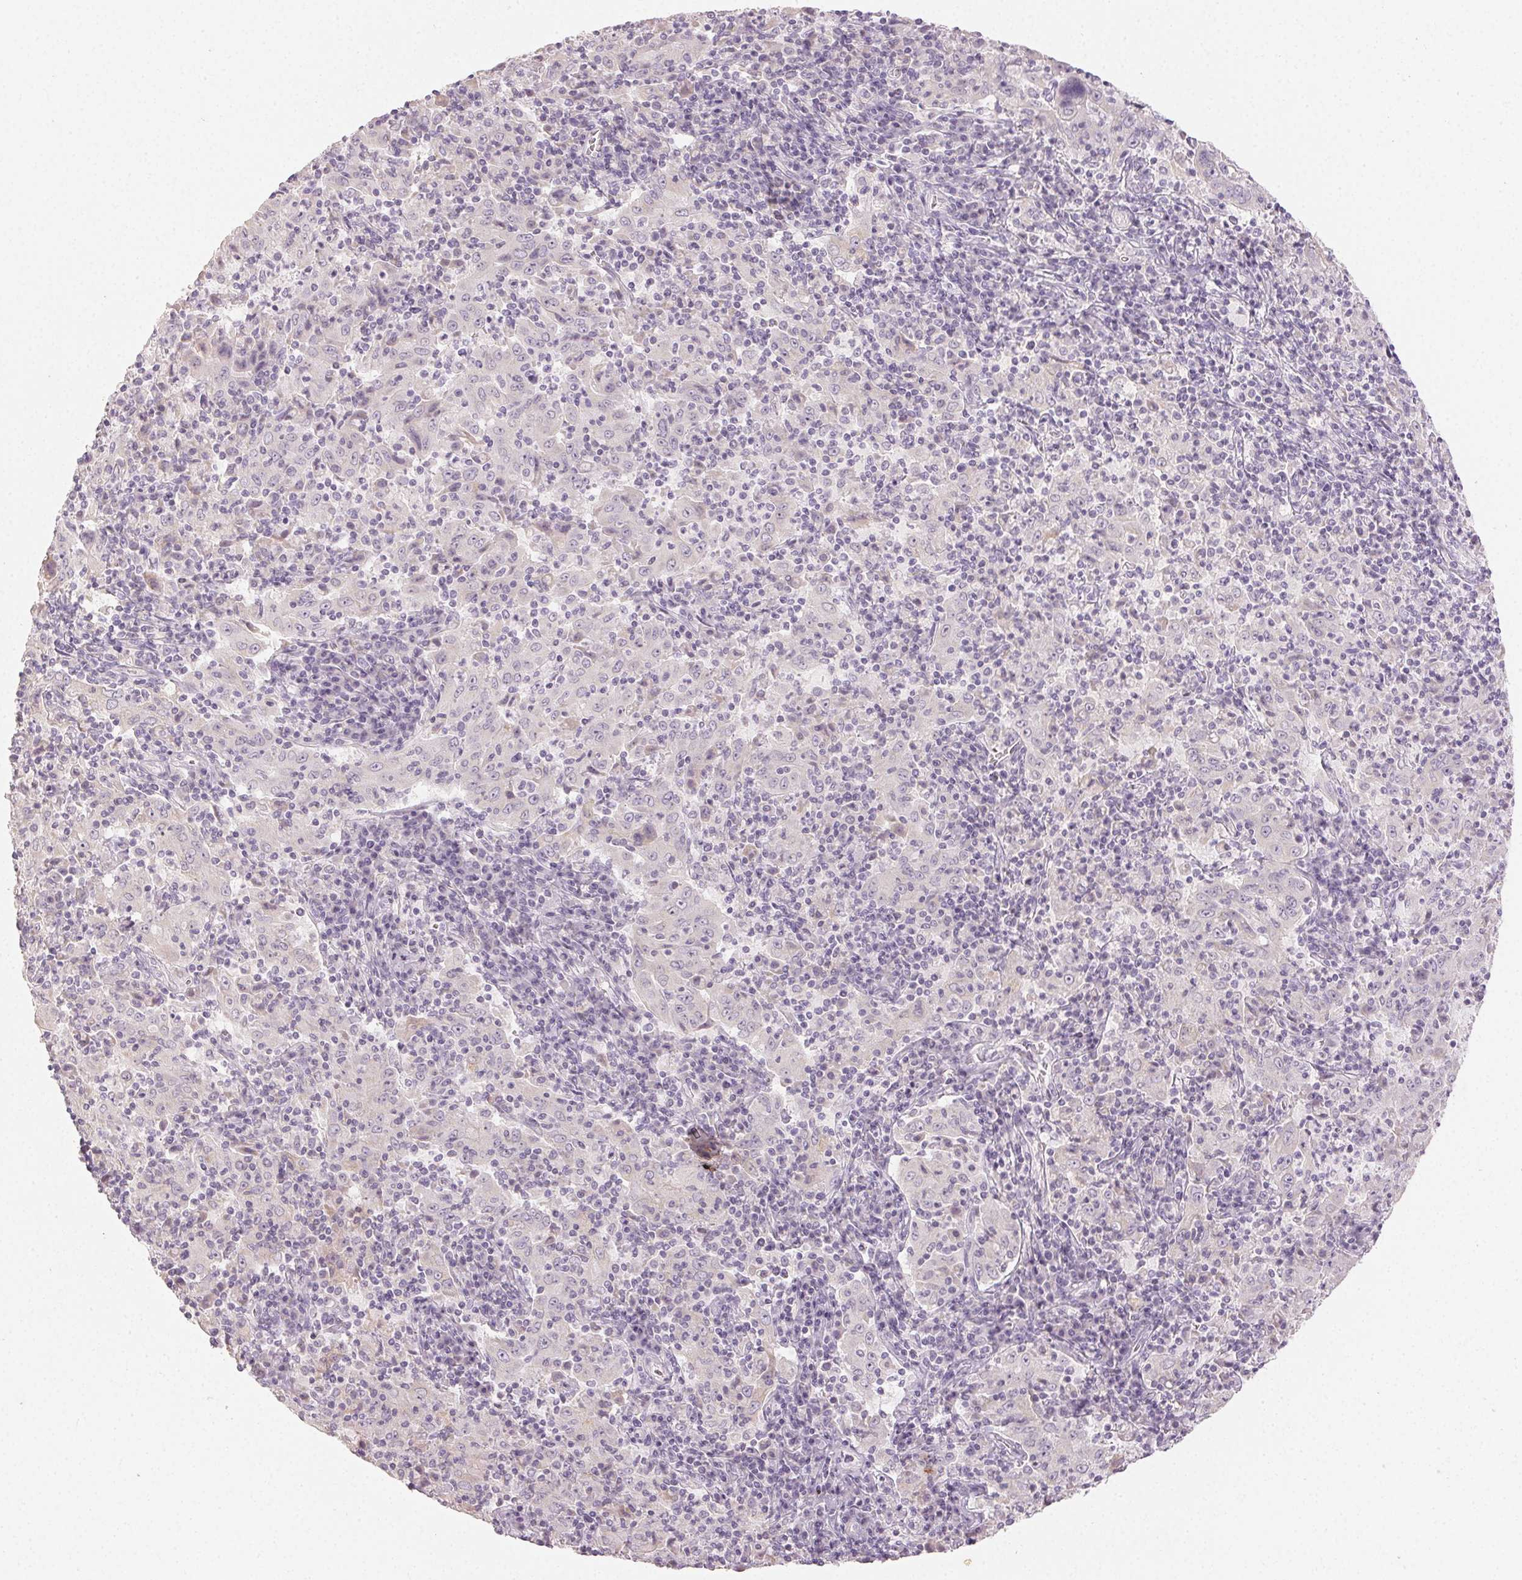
{"staining": {"intensity": "negative", "quantity": "none", "location": "none"}, "tissue": "pancreatic cancer", "cell_type": "Tumor cells", "image_type": "cancer", "snomed": [{"axis": "morphology", "description": "Adenocarcinoma, NOS"}, {"axis": "topography", "description": "Pancreas"}], "caption": "Tumor cells show no significant expression in pancreatic adenocarcinoma.", "gene": "LVRN", "patient": {"sex": "male", "age": 63}}